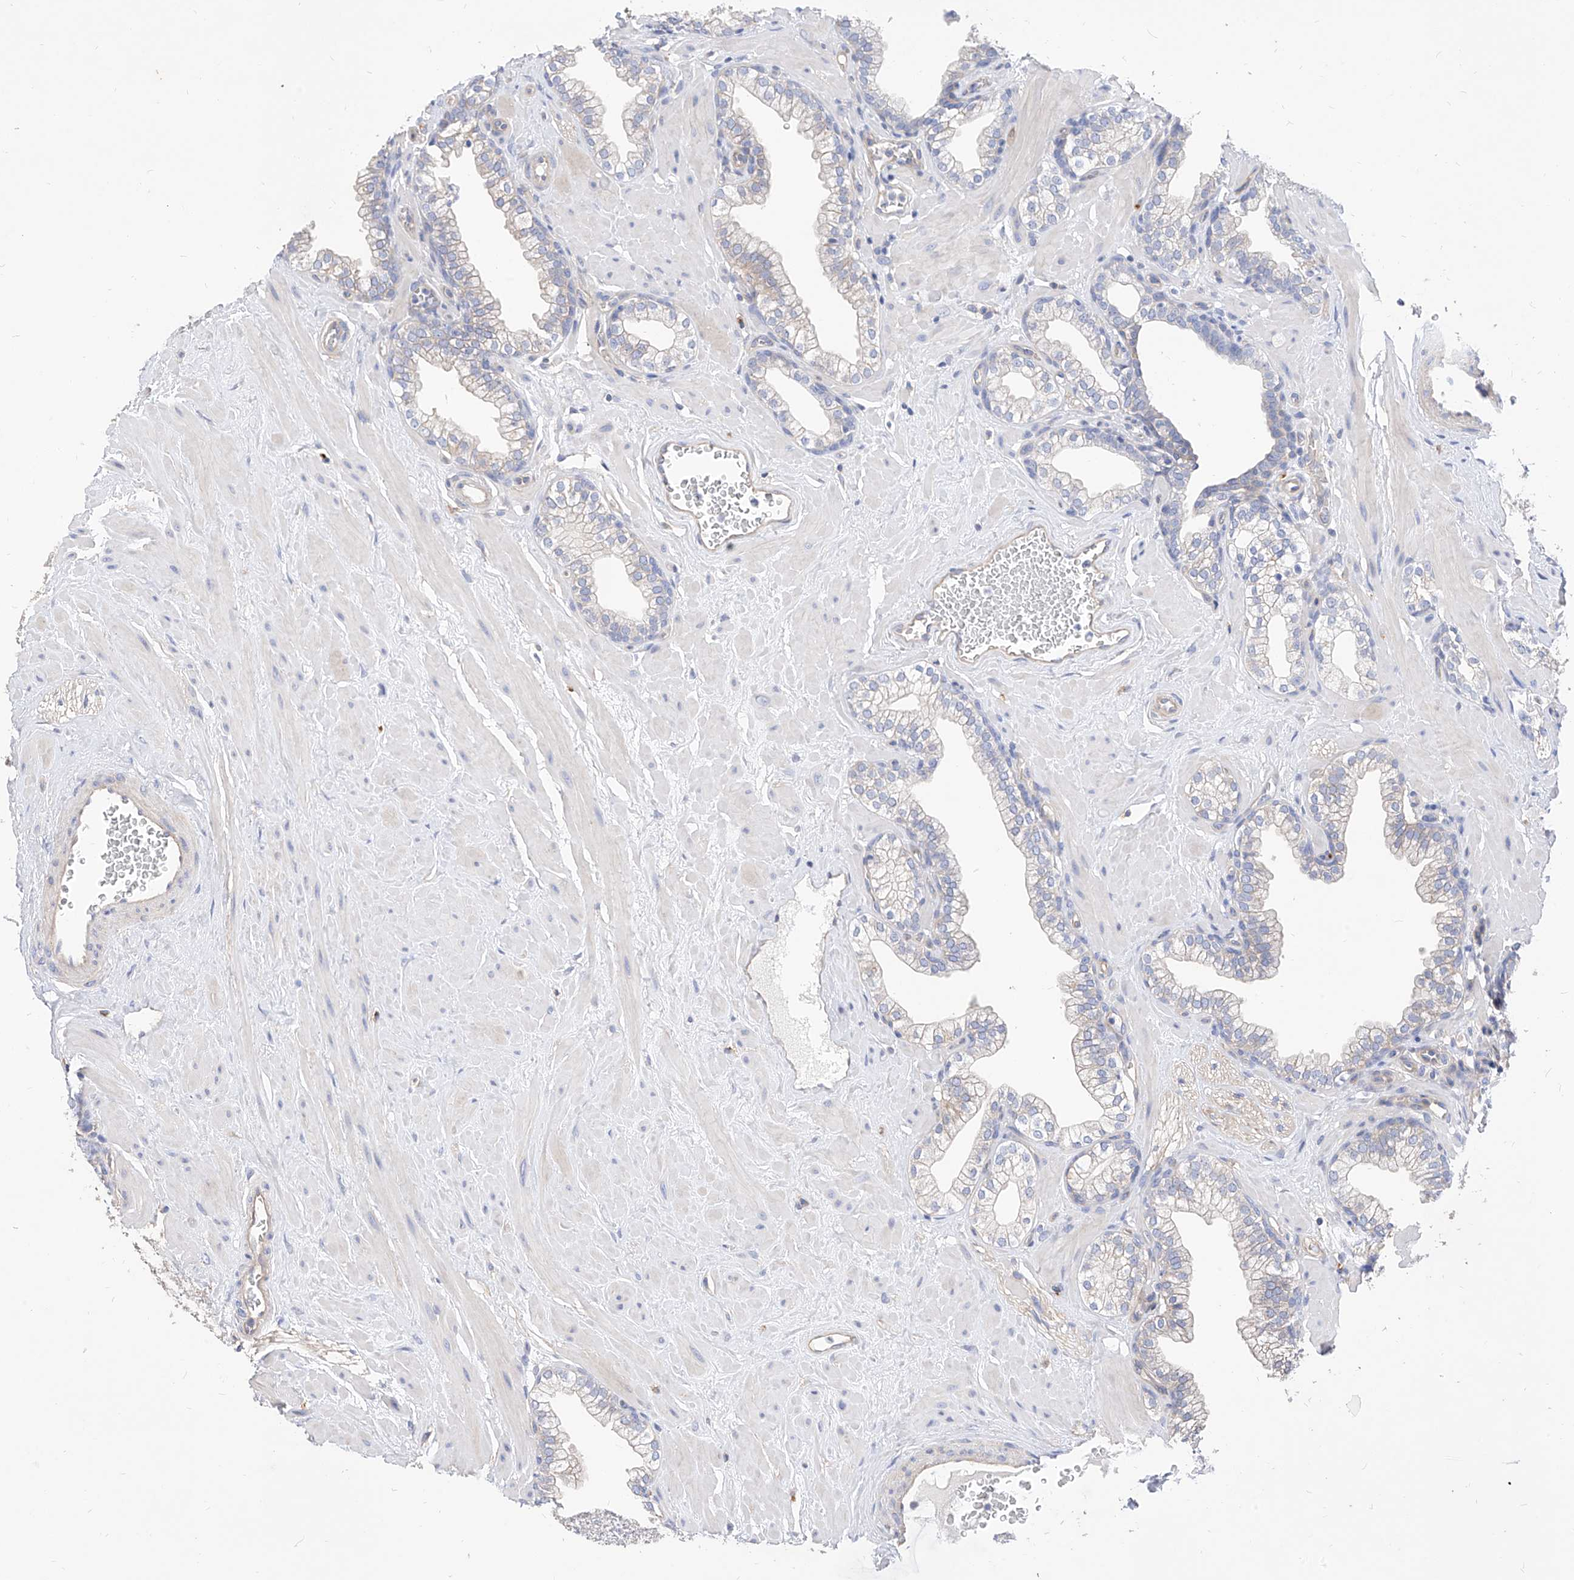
{"staining": {"intensity": "negative", "quantity": "none", "location": "none"}, "tissue": "prostate", "cell_type": "Glandular cells", "image_type": "normal", "snomed": [{"axis": "morphology", "description": "Normal tissue, NOS"}, {"axis": "morphology", "description": "Urothelial carcinoma, Low grade"}, {"axis": "topography", "description": "Urinary bladder"}, {"axis": "topography", "description": "Prostate"}], "caption": "Immunohistochemistry photomicrograph of unremarkable prostate: human prostate stained with DAB (3,3'-diaminobenzidine) reveals no significant protein expression in glandular cells. (Stains: DAB (3,3'-diaminobenzidine) IHC with hematoxylin counter stain, Microscopy: brightfield microscopy at high magnification).", "gene": "SCGB2A1", "patient": {"sex": "male", "age": 60}}